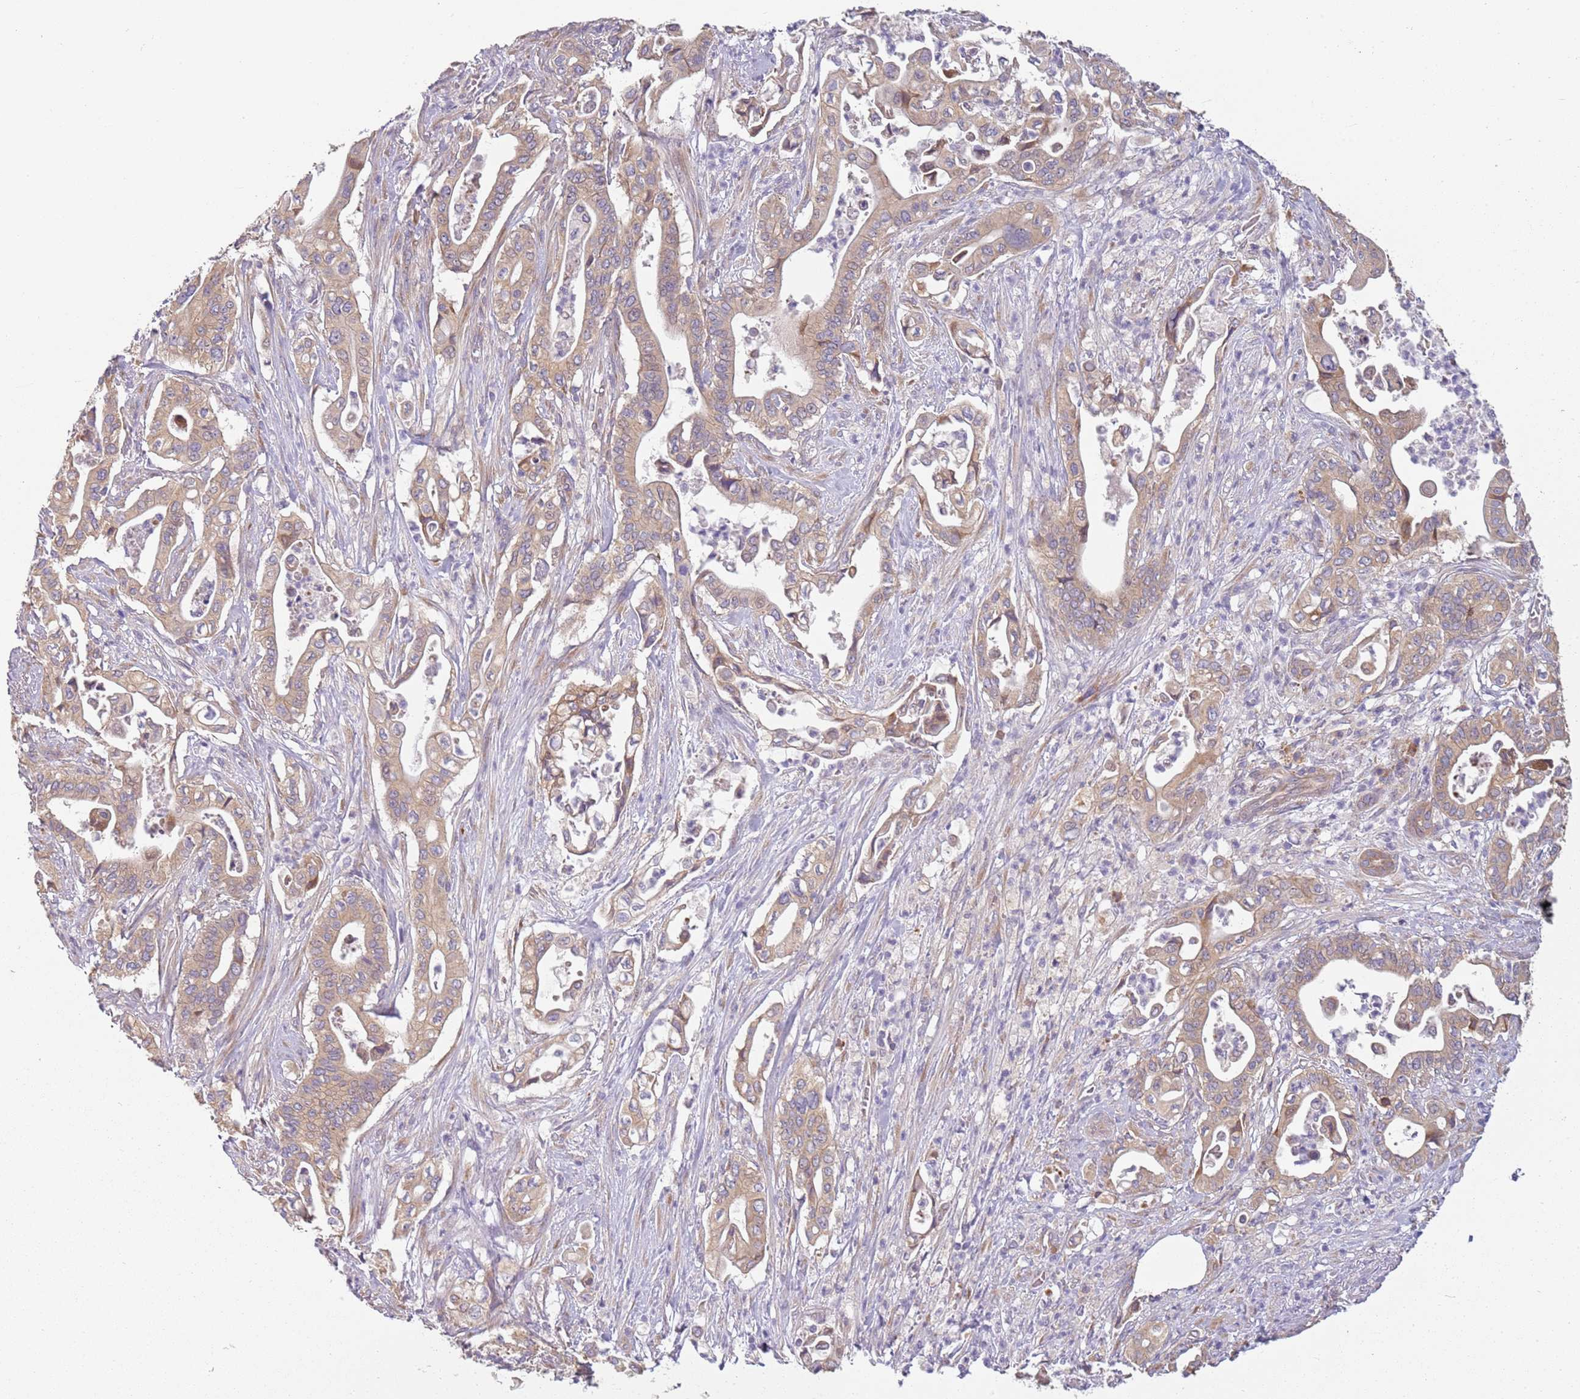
{"staining": {"intensity": "weak", "quantity": ">75%", "location": "cytoplasmic/membranous"}, "tissue": "pancreatic cancer", "cell_type": "Tumor cells", "image_type": "cancer", "snomed": [{"axis": "morphology", "description": "Adenocarcinoma, NOS"}, {"axis": "topography", "description": "Pancreas"}], "caption": "Pancreatic adenocarcinoma tissue displays weak cytoplasmic/membranous staining in approximately >75% of tumor cells, visualized by immunohistochemistry.", "gene": "RPS28", "patient": {"sex": "female", "age": 77}}